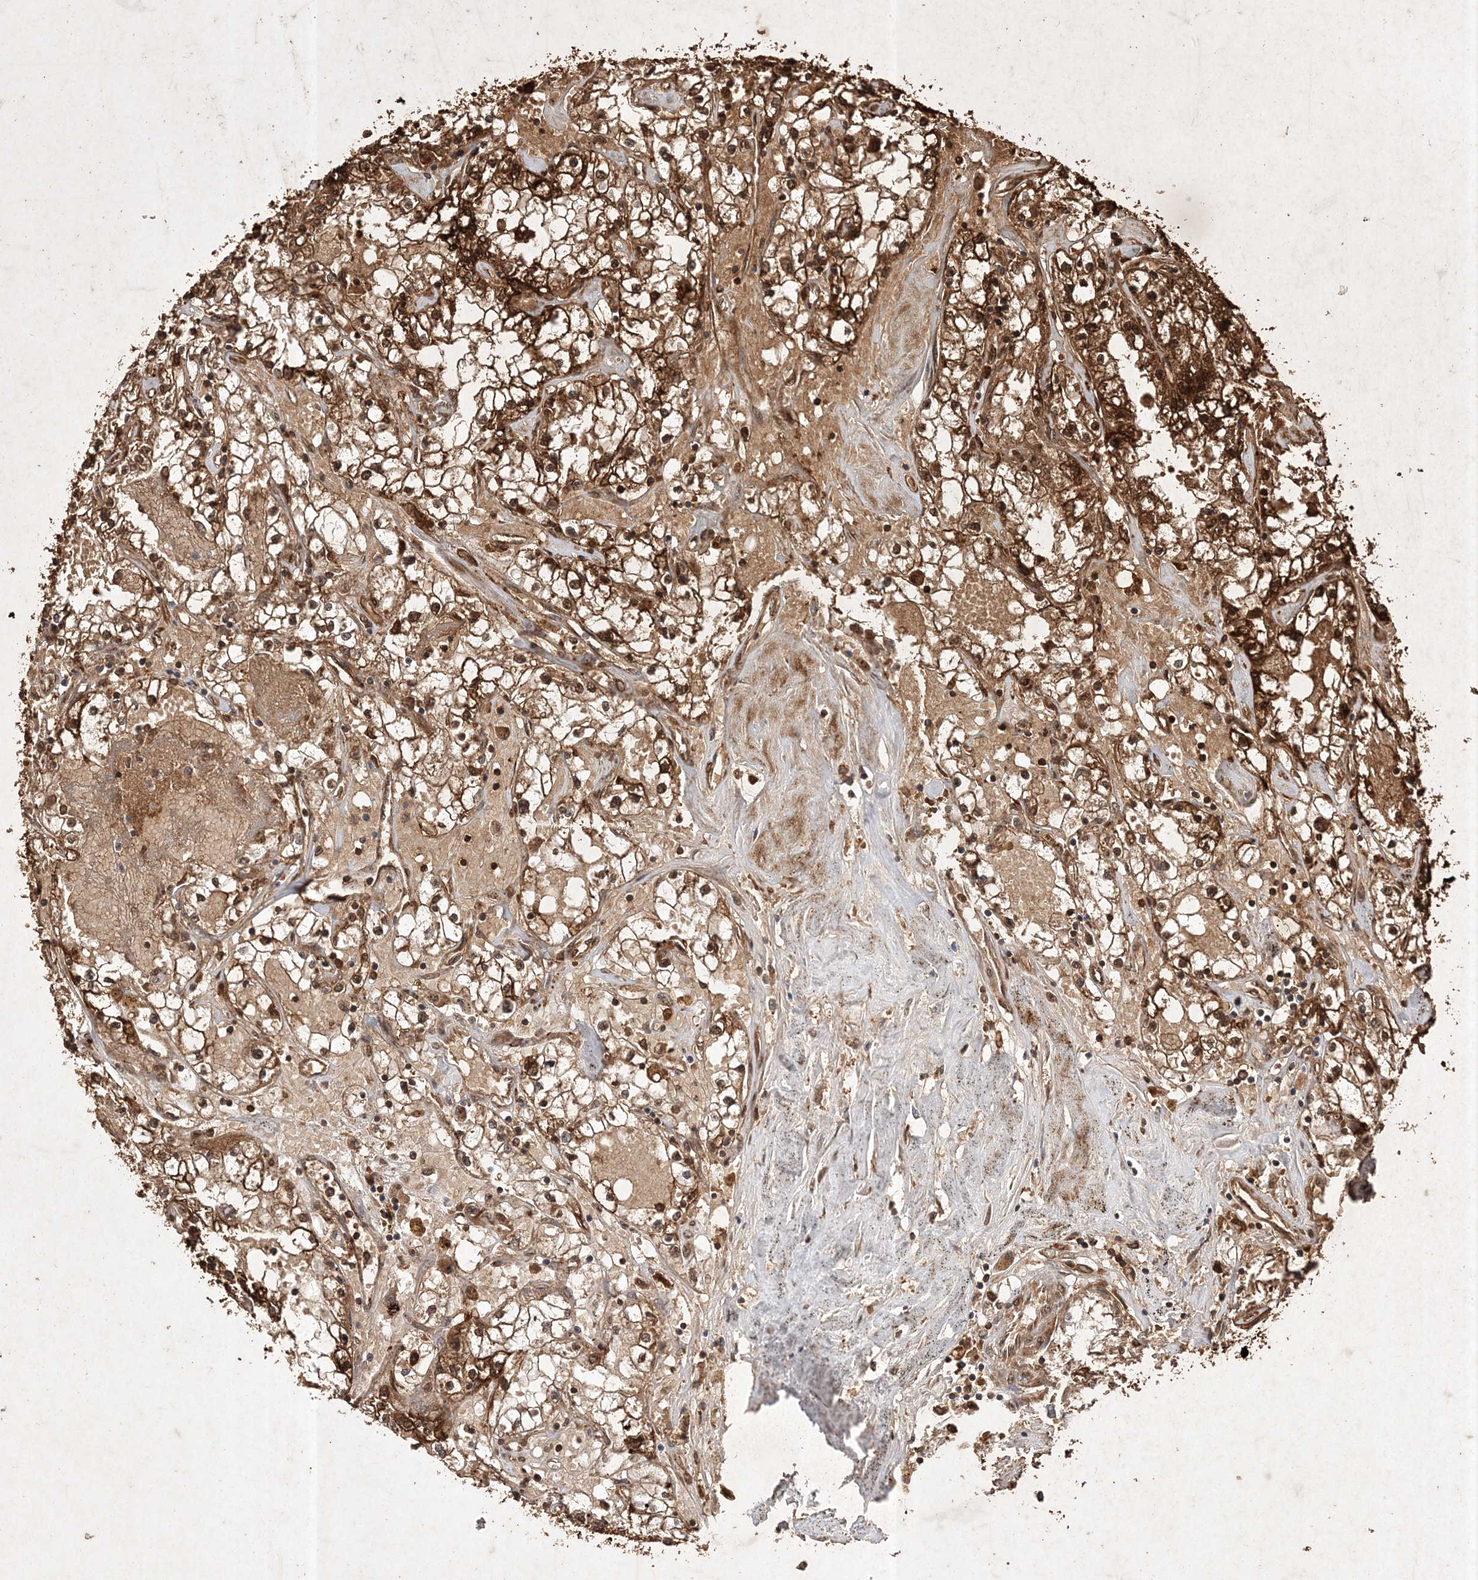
{"staining": {"intensity": "strong", "quantity": ">75%", "location": "cytoplasmic/membranous,nuclear"}, "tissue": "renal cancer", "cell_type": "Tumor cells", "image_type": "cancer", "snomed": [{"axis": "morphology", "description": "Adenocarcinoma, NOS"}, {"axis": "topography", "description": "Kidney"}], "caption": "A histopathology image of renal adenocarcinoma stained for a protein displays strong cytoplasmic/membranous and nuclear brown staining in tumor cells. The staining is performed using DAB (3,3'-diaminobenzidine) brown chromogen to label protein expression. The nuclei are counter-stained blue using hematoxylin.", "gene": "NIF3L1", "patient": {"sex": "male", "age": 56}}